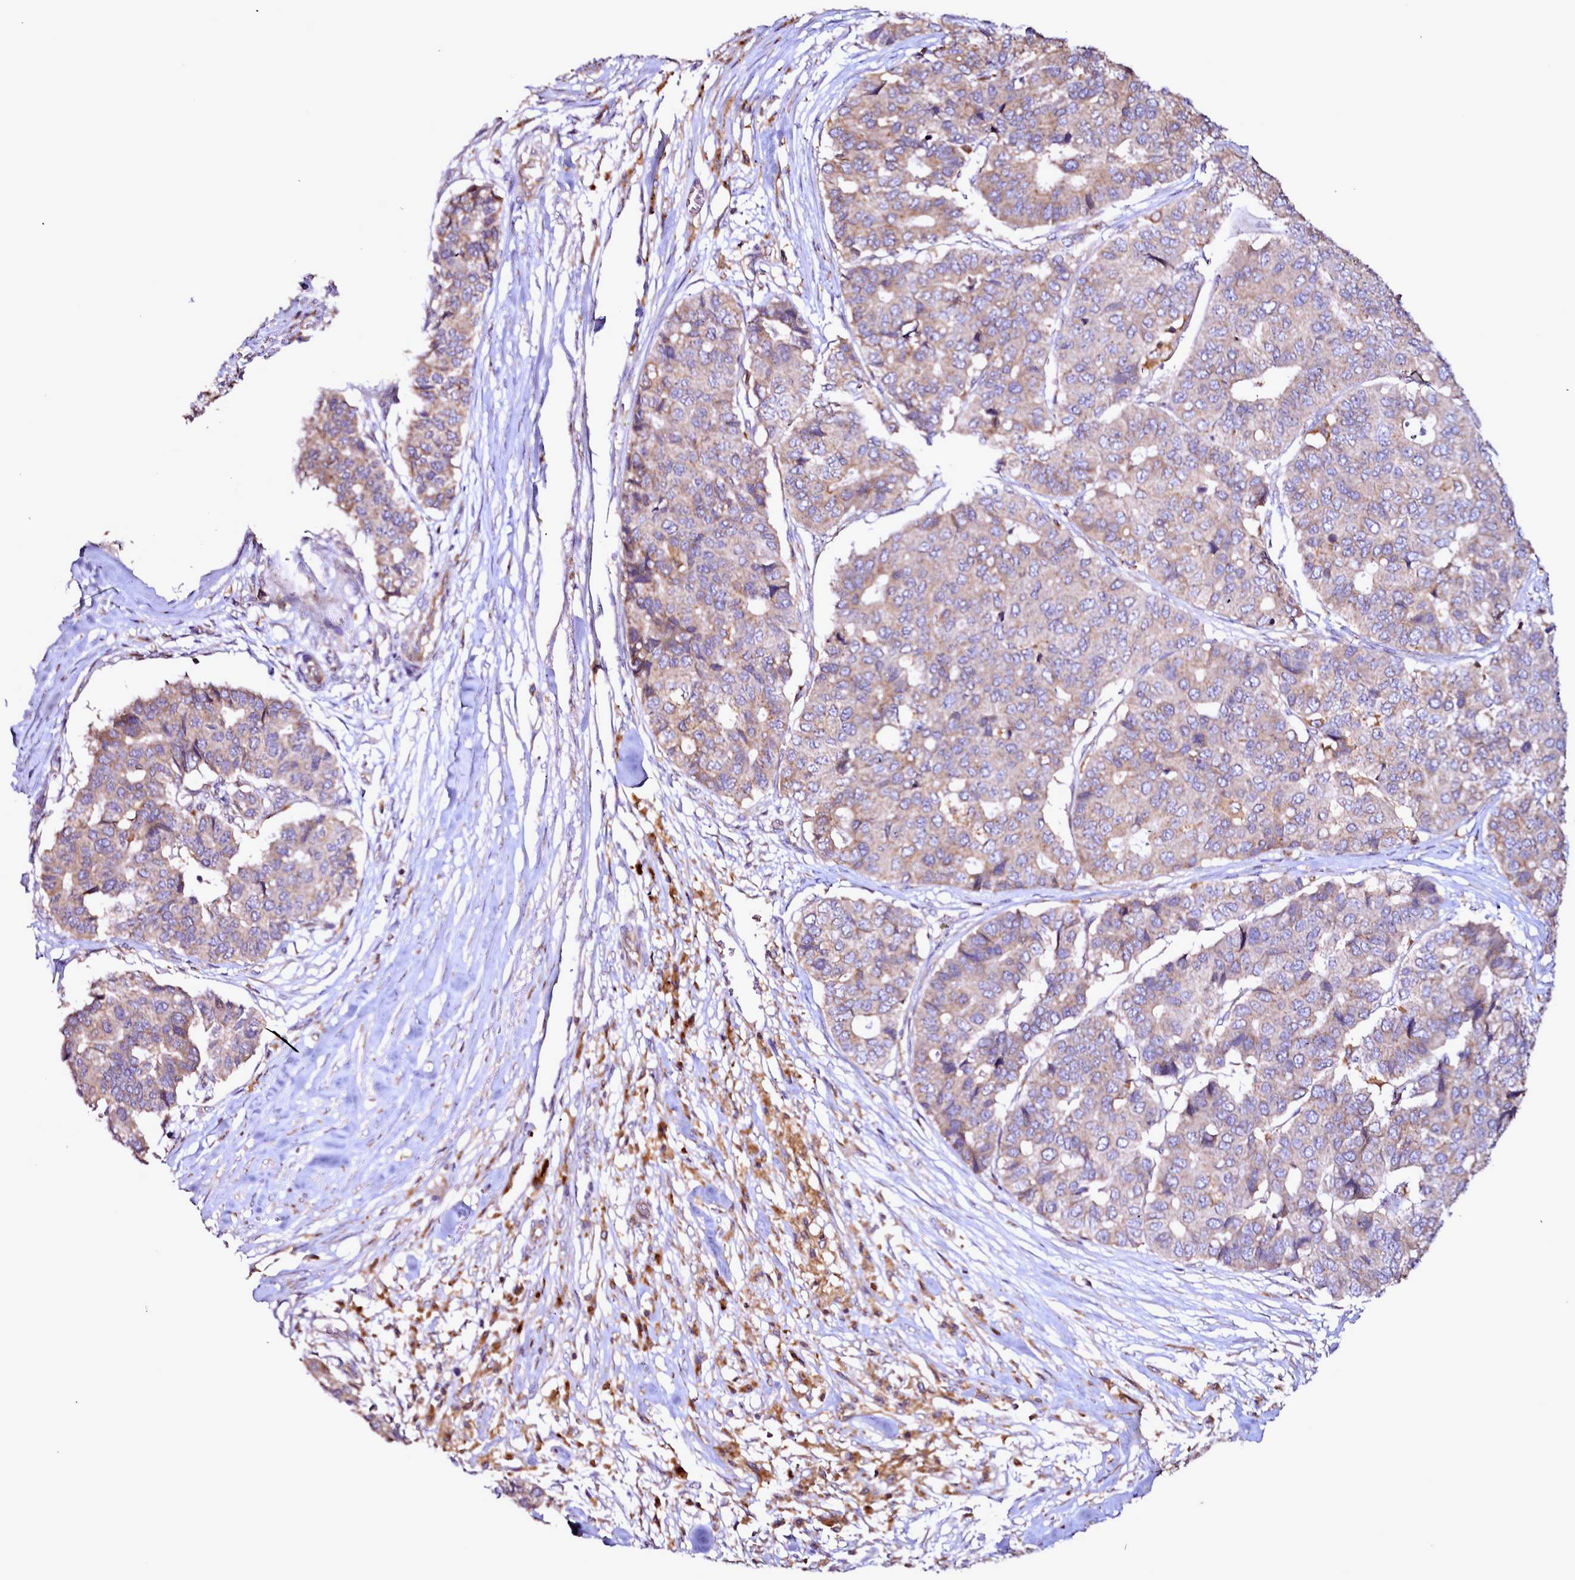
{"staining": {"intensity": "weak", "quantity": "25%-75%", "location": "cytoplasmic/membranous"}, "tissue": "pancreatic cancer", "cell_type": "Tumor cells", "image_type": "cancer", "snomed": [{"axis": "morphology", "description": "Adenocarcinoma, NOS"}, {"axis": "topography", "description": "Pancreas"}], "caption": "Pancreatic cancer stained with immunohistochemistry demonstrates weak cytoplasmic/membranous positivity in approximately 25%-75% of tumor cells. (DAB (3,3'-diaminobenzidine) IHC with brightfield microscopy, high magnification).", "gene": "NCKAP1L", "patient": {"sex": "male", "age": 50}}